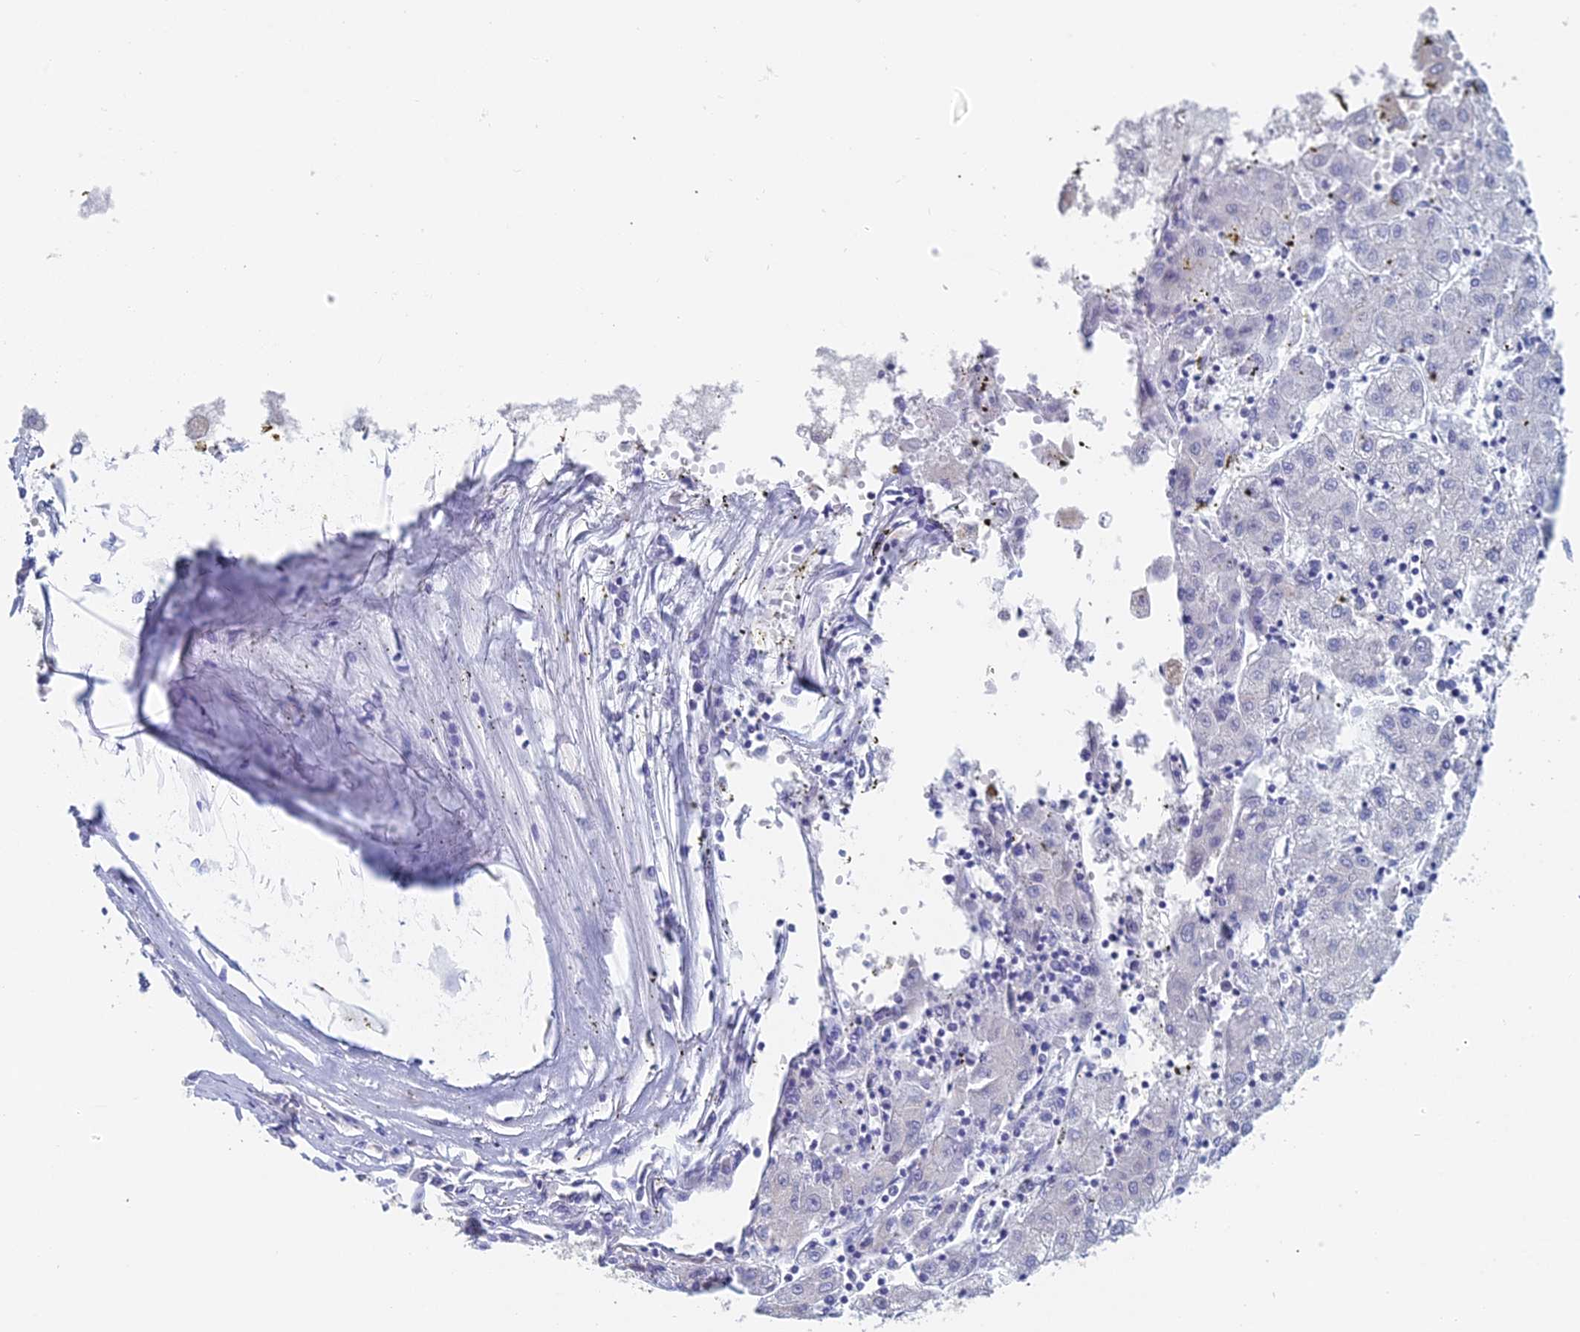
{"staining": {"intensity": "negative", "quantity": "none", "location": "none"}, "tissue": "liver cancer", "cell_type": "Tumor cells", "image_type": "cancer", "snomed": [{"axis": "morphology", "description": "Carcinoma, Hepatocellular, NOS"}, {"axis": "topography", "description": "Liver"}], "caption": "Tumor cells show no significant expression in liver cancer.", "gene": "ACSM1", "patient": {"sex": "male", "age": 72}}